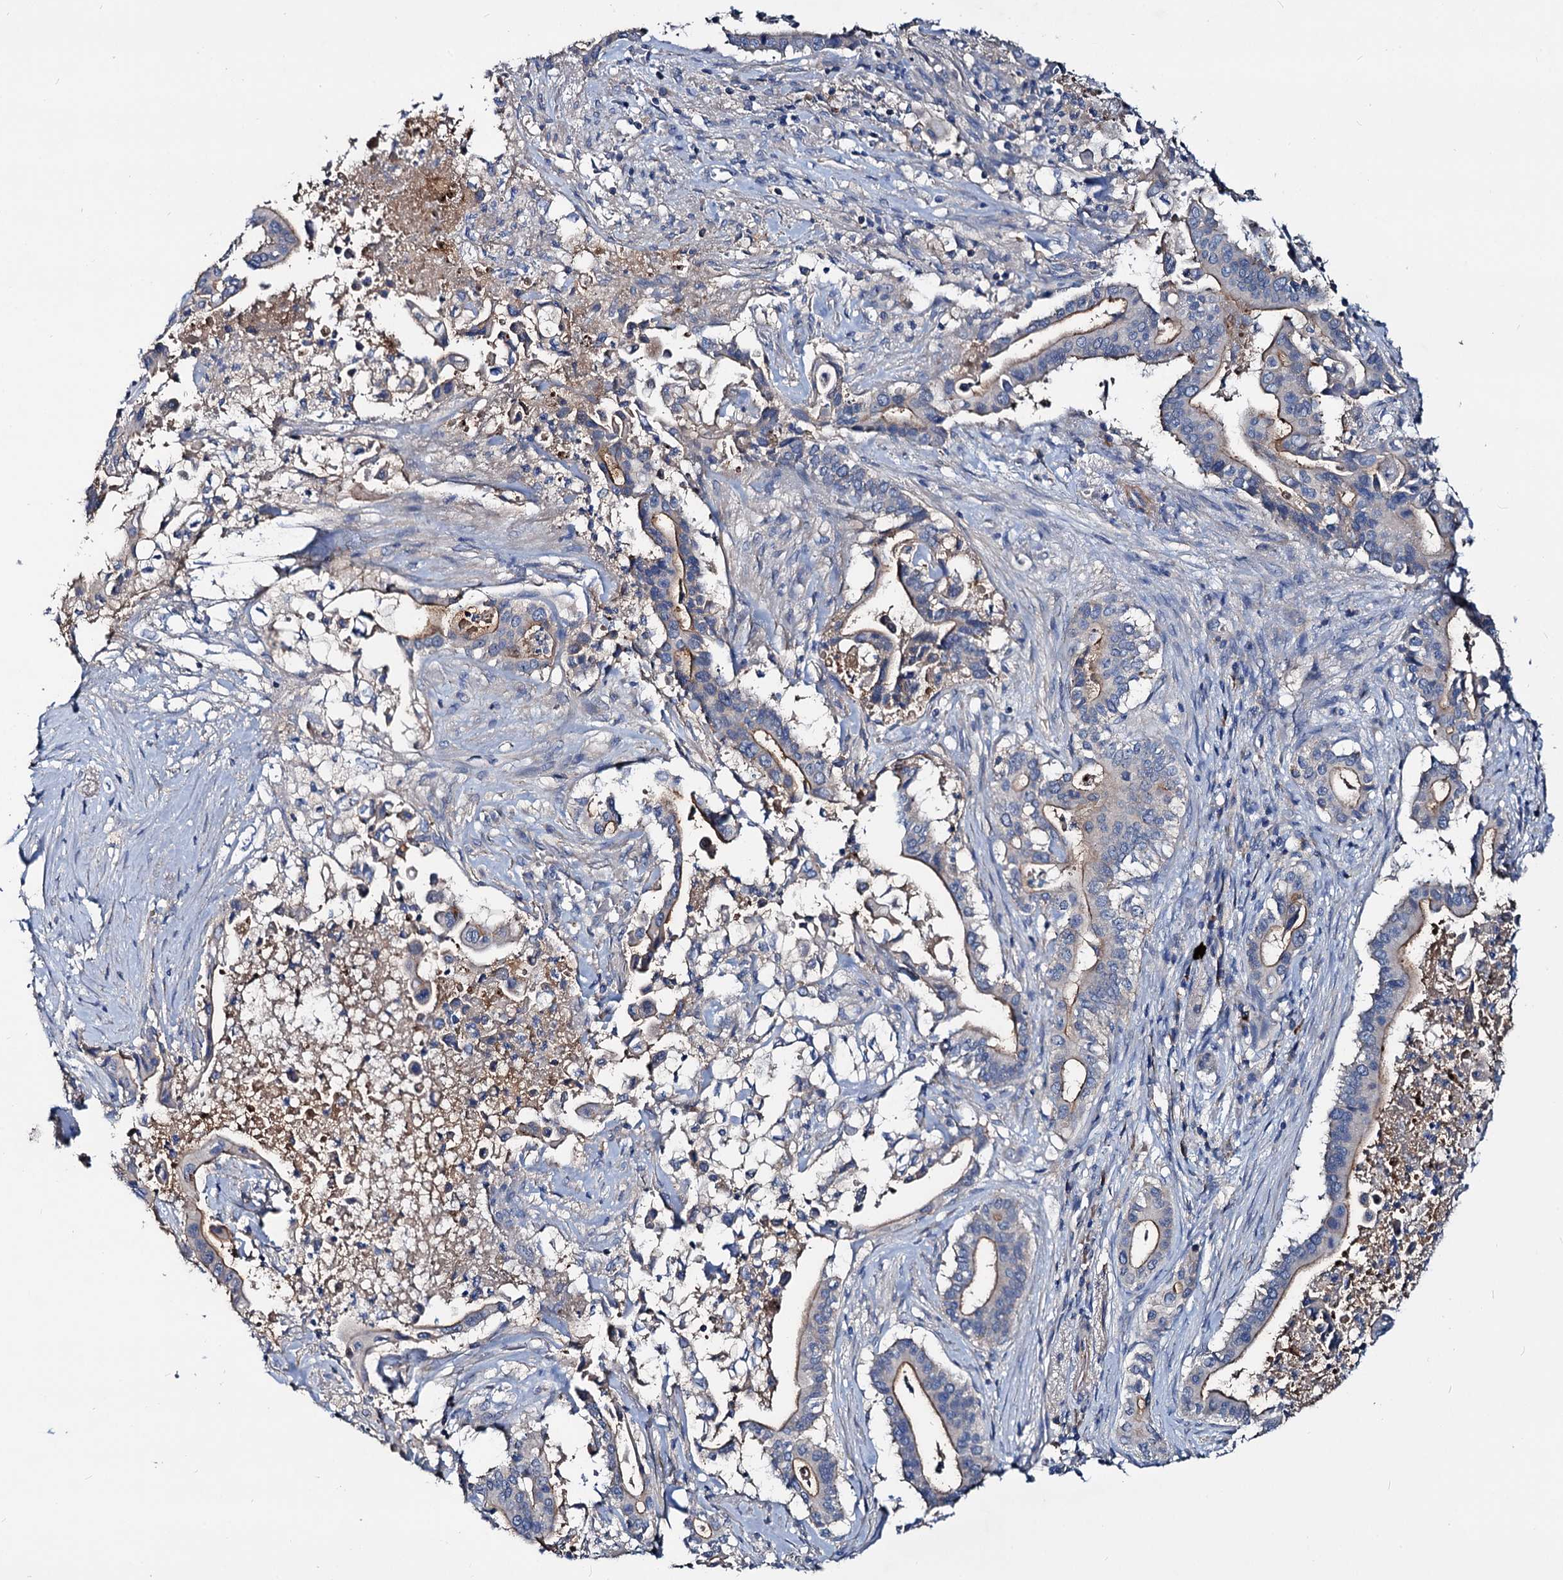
{"staining": {"intensity": "moderate", "quantity": "<25%", "location": "cytoplasmic/membranous"}, "tissue": "pancreatic cancer", "cell_type": "Tumor cells", "image_type": "cancer", "snomed": [{"axis": "morphology", "description": "Adenocarcinoma, NOS"}, {"axis": "topography", "description": "Pancreas"}], "caption": "This micrograph shows pancreatic cancer stained with immunohistochemistry (IHC) to label a protein in brown. The cytoplasmic/membranous of tumor cells show moderate positivity for the protein. Nuclei are counter-stained blue.", "gene": "ACY3", "patient": {"sex": "female", "age": 77}}